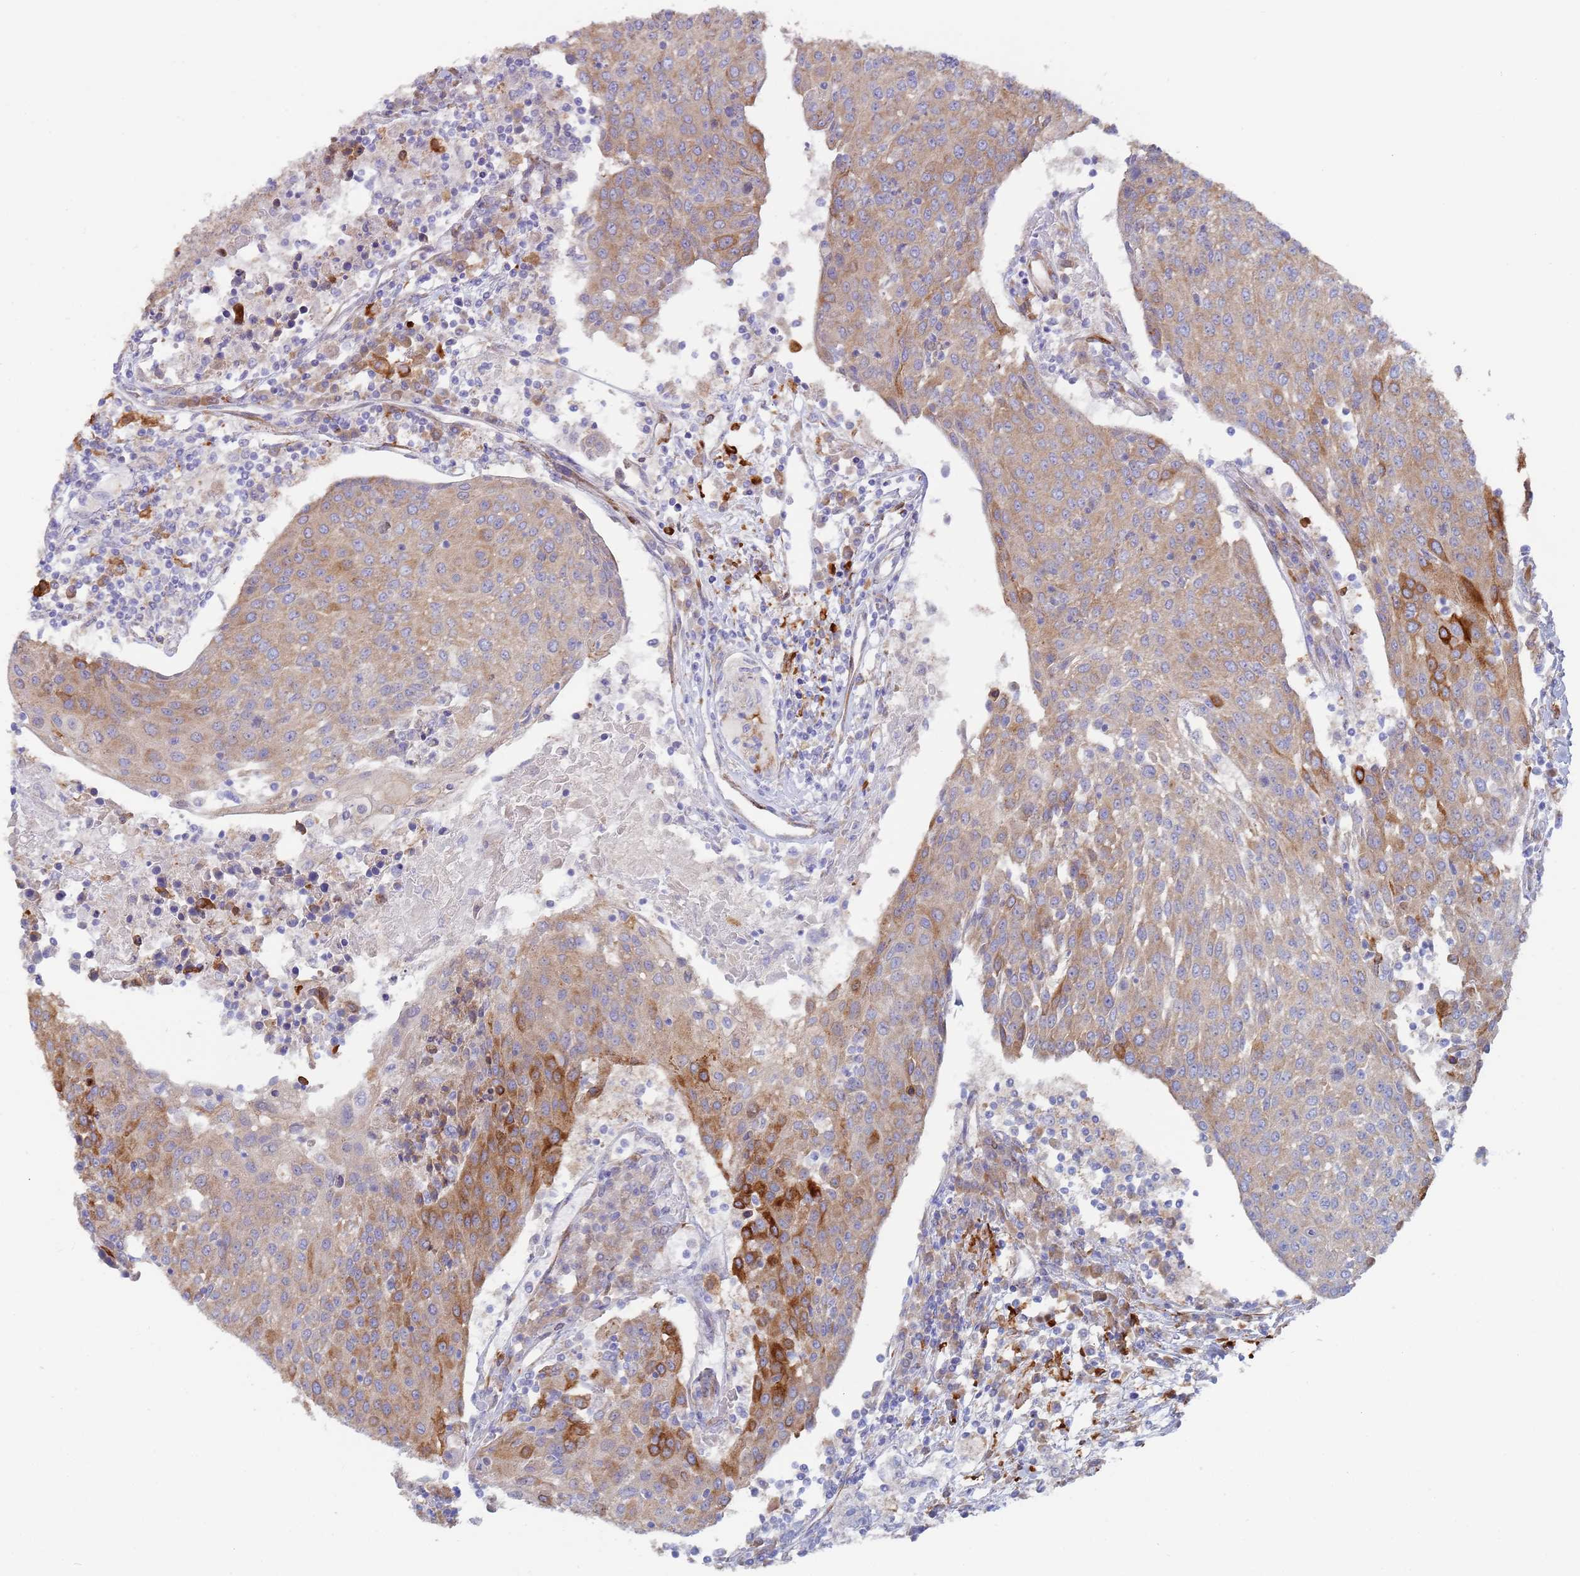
{"staining": {"intensity": "strong", "quantity": "<25%", "location": "cytoplasmic/membranous"}, "tissue": "urothelial cancer", "cell_type": "Tumor cells", "image_type": "cancer", "snomed": [{"axis": "morphology", "description": "Urothelial carcinoma, High grade"}, {"axis": "topography", "description": "Urinary bladder"}], "caption": "Protein staining of urothelial carcinoma (high-grade) tissue shows strong cytoplasmic/membranous positivity in about <25% of tumor cells. Nuclei are stained in blue.", "gene": "ZNF844", "patient": {"sex": "female", "age": 85}}